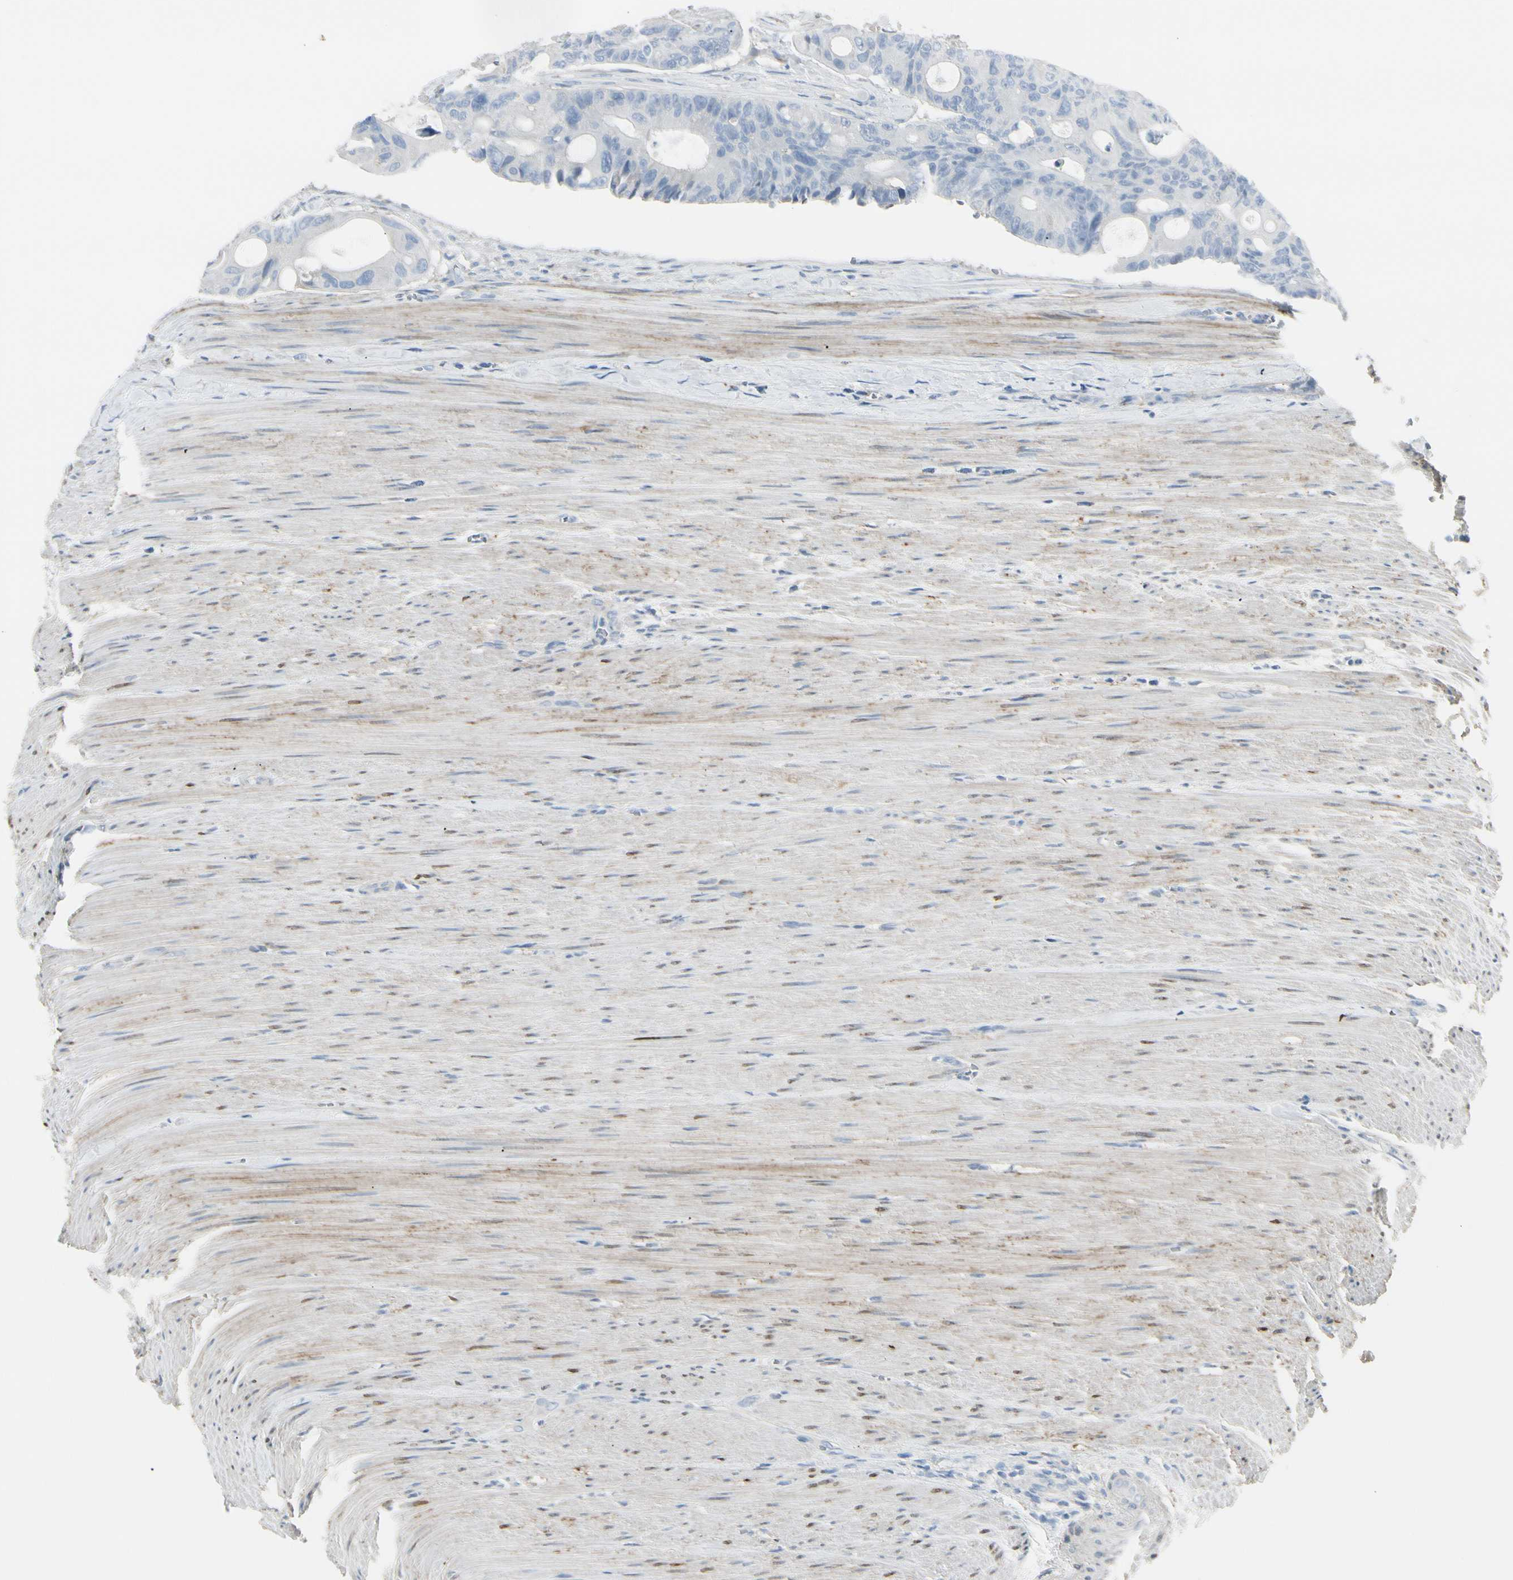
{"staining": {"intensity": "negative", "quantity": "none", "location": "none"}, "tissue": "colorectal cancer", "cell_type": "Tumor cells", "image_type": "cancer", "snomed": [{"axis": "morphology", "description": "Adenocarcinoma, NOS"}, {"axis": "topography", "description": "Colon"}], "caption": "This is a micrograph of IHC staining of colorectal adenocarcinoma, which shows no expression in tumor cells.", "gene": "CACNA2D1", "patient": {"sex": "female", "age": 57}}